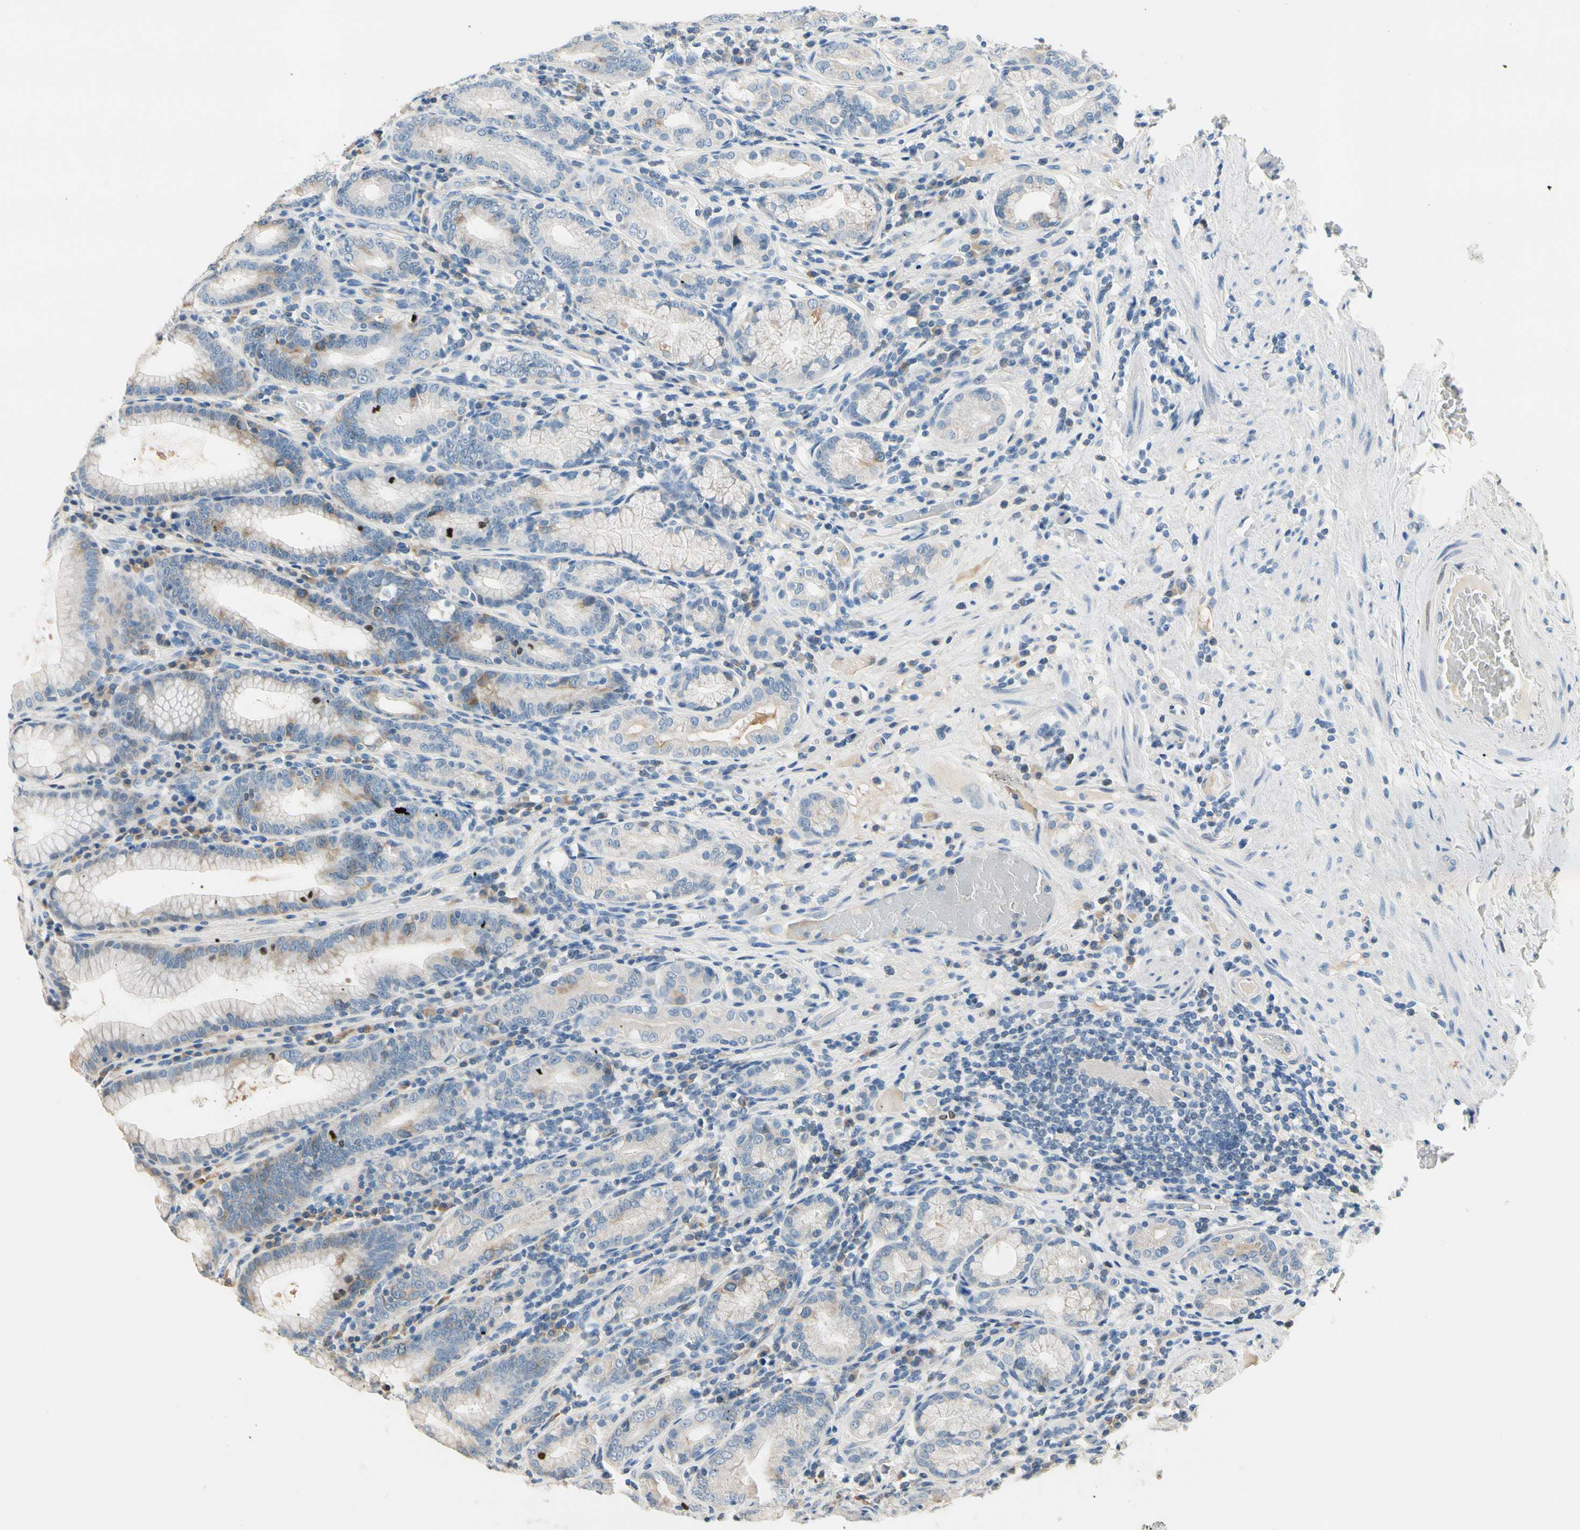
{"staining": {"intensity": "moderate", "quantity": "<25%", "location": "cytoplasmic/membranous"}, "tissue": "stomach", "cell_type": "Glandular cells", "image_type": "normal", "snomed": [{"axis": "morphology", "description": "Normal tissue, NOS"}, {"axis": "topography", "description": "Stomach, lower"}], "caption": "Normal stomach displays moderate cytoplasmic/membranous positivity in about <25% of glandular cells.", "gene": "CKAP2", "patient": {"sex": "female", "age": 76}}